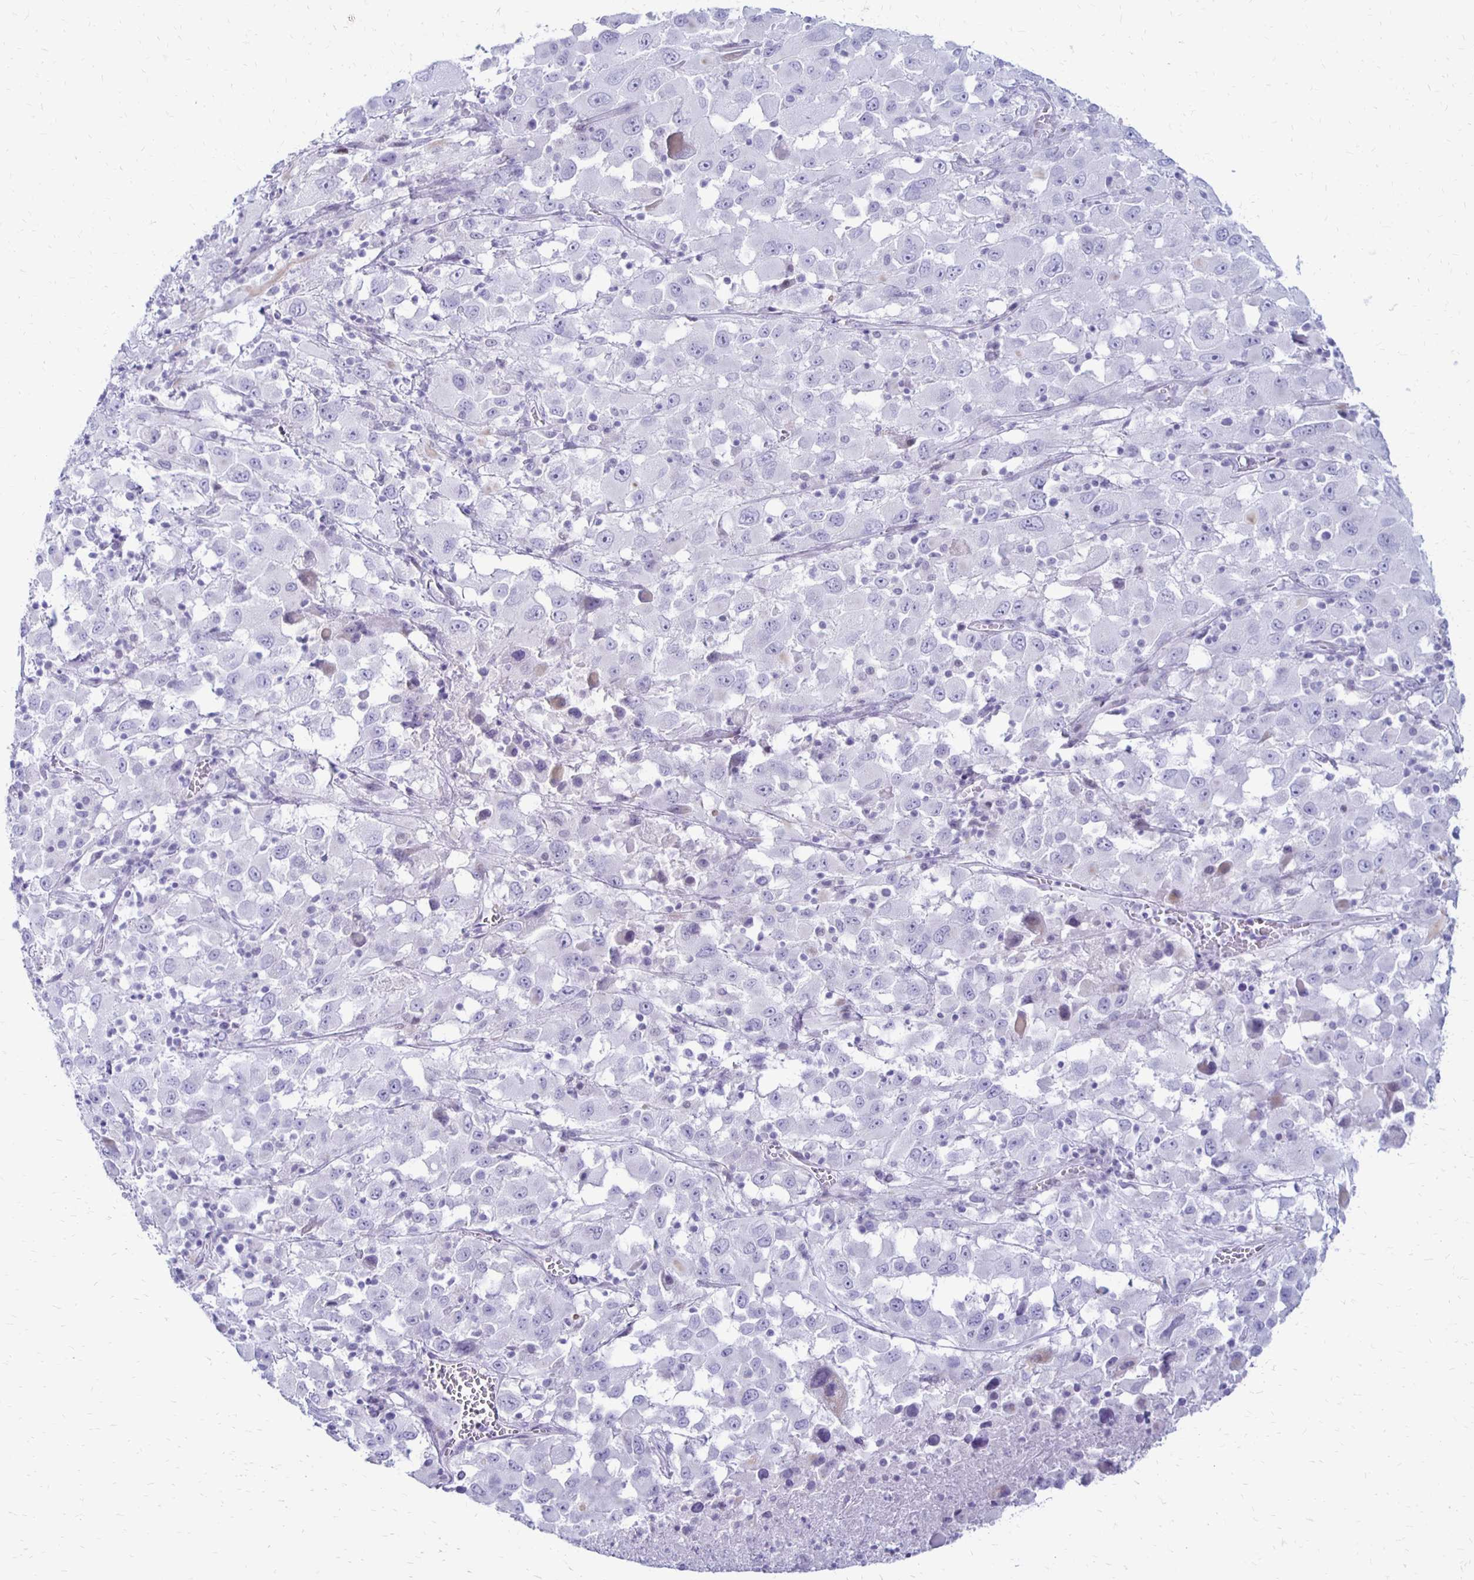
{"staining": {"intensity": "negative", "quantity": "none", "location": "none"}, "tissue": "melanoma", "cell_type": "Tumor cells", "image_type": "cancer", "snomed": [{"axis": "morphology", "description": "Malignant melanoma, Metastatic site"}, {"axis": "topography", "description": "Soft tissue"}], "caption": "Immunohistochemical staining of human malignant melanoma (metastatic site) displays no significant positivity in tumor cells.", "gene": "RYR1", "patient": {"sex": "male", "age": 50}}